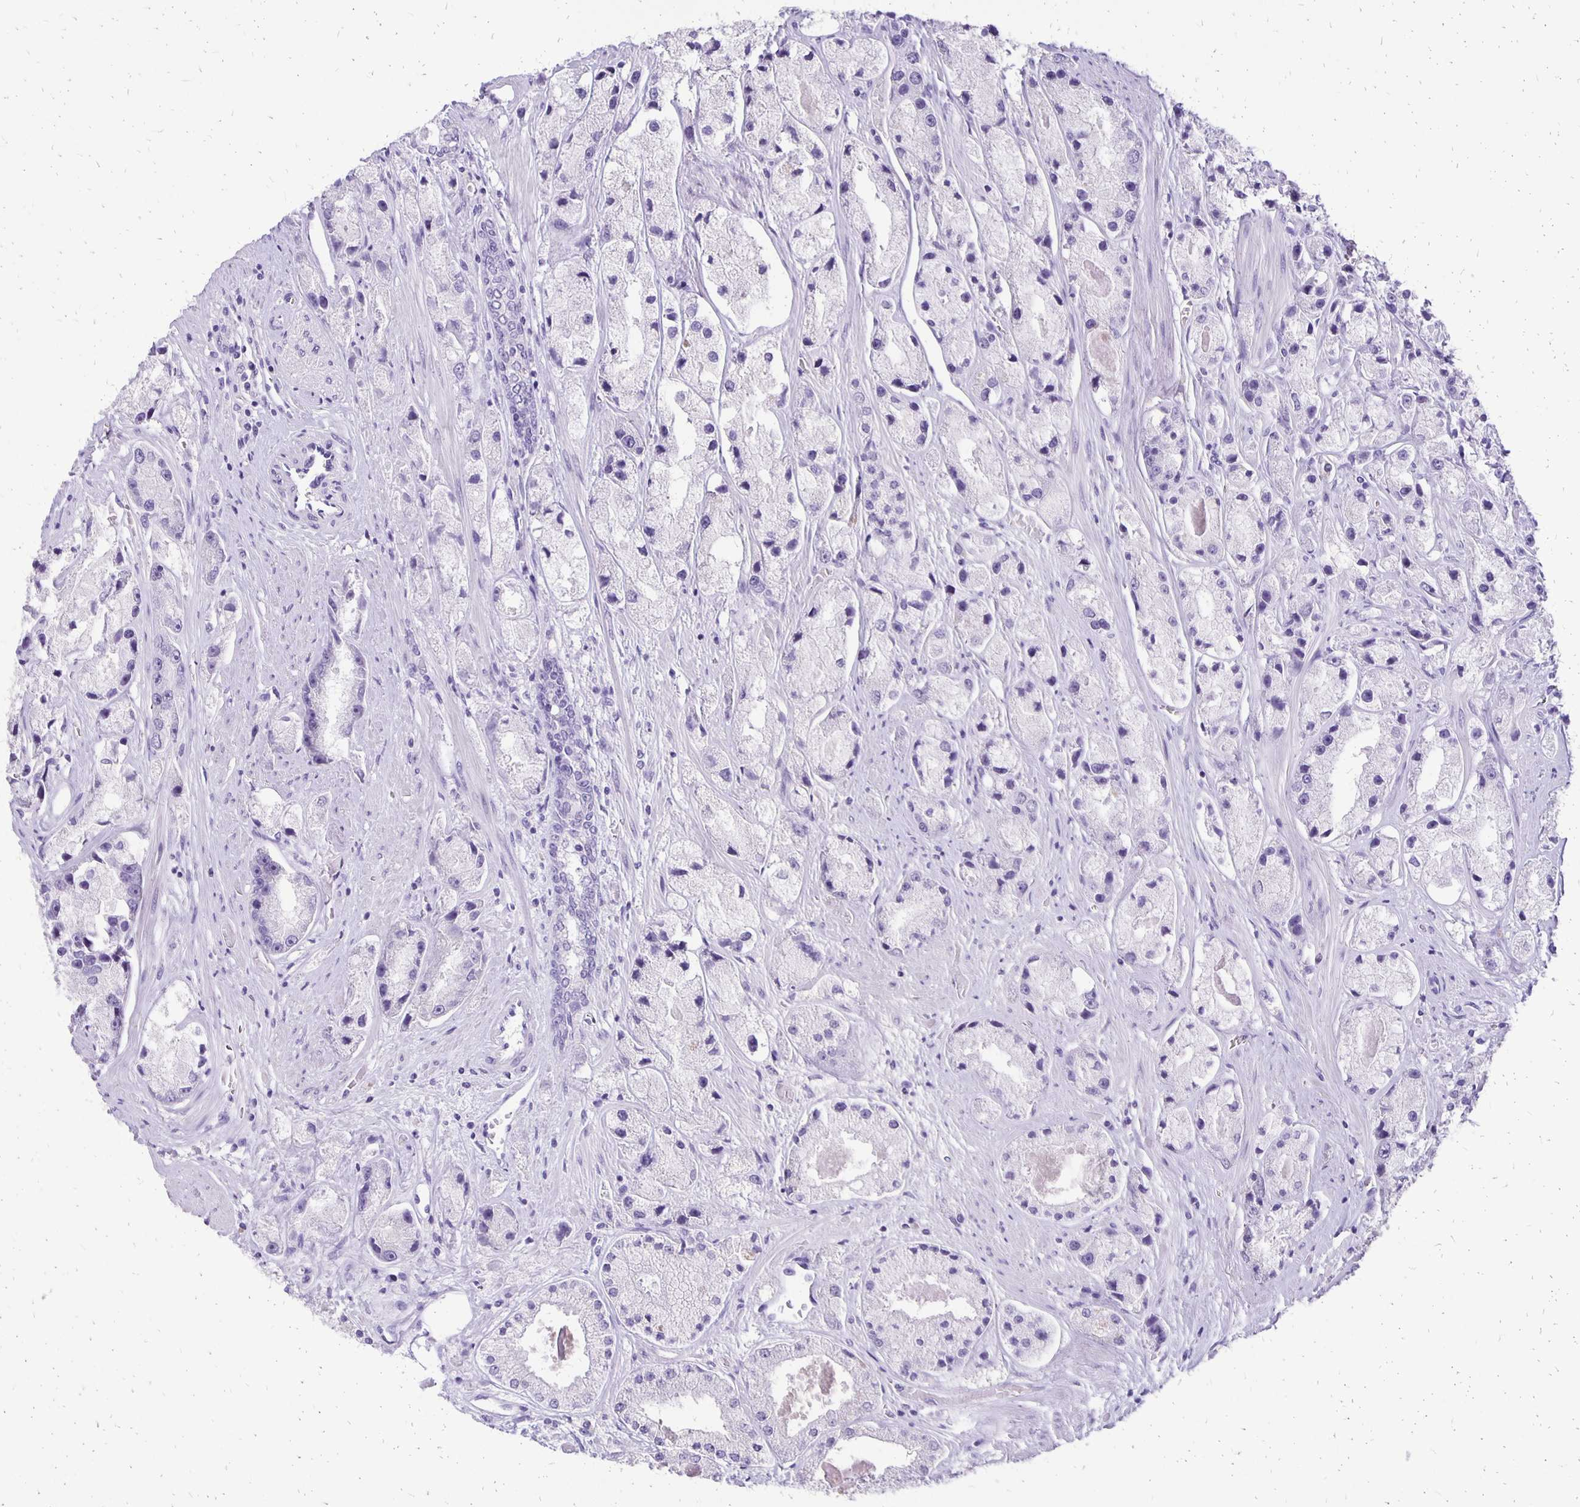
{"staining": {"intensity": "negative", "quantity": "none", "location": "none"}, "tissue": "prostate cancer", "cell_type": "Tumor cells", "image_type": "cancer", "snomed": [{"axis": "morphology", "description": "Adenocarcinoma, High grade"}, {"axis": "topography", "description": "Prostate"}], "caption": "The photomicrograph demonstrates no staining of tumor cells in prostate cancer.", "gene": "ANKRD45", "patient": {"sex": "male", "age": 67}}